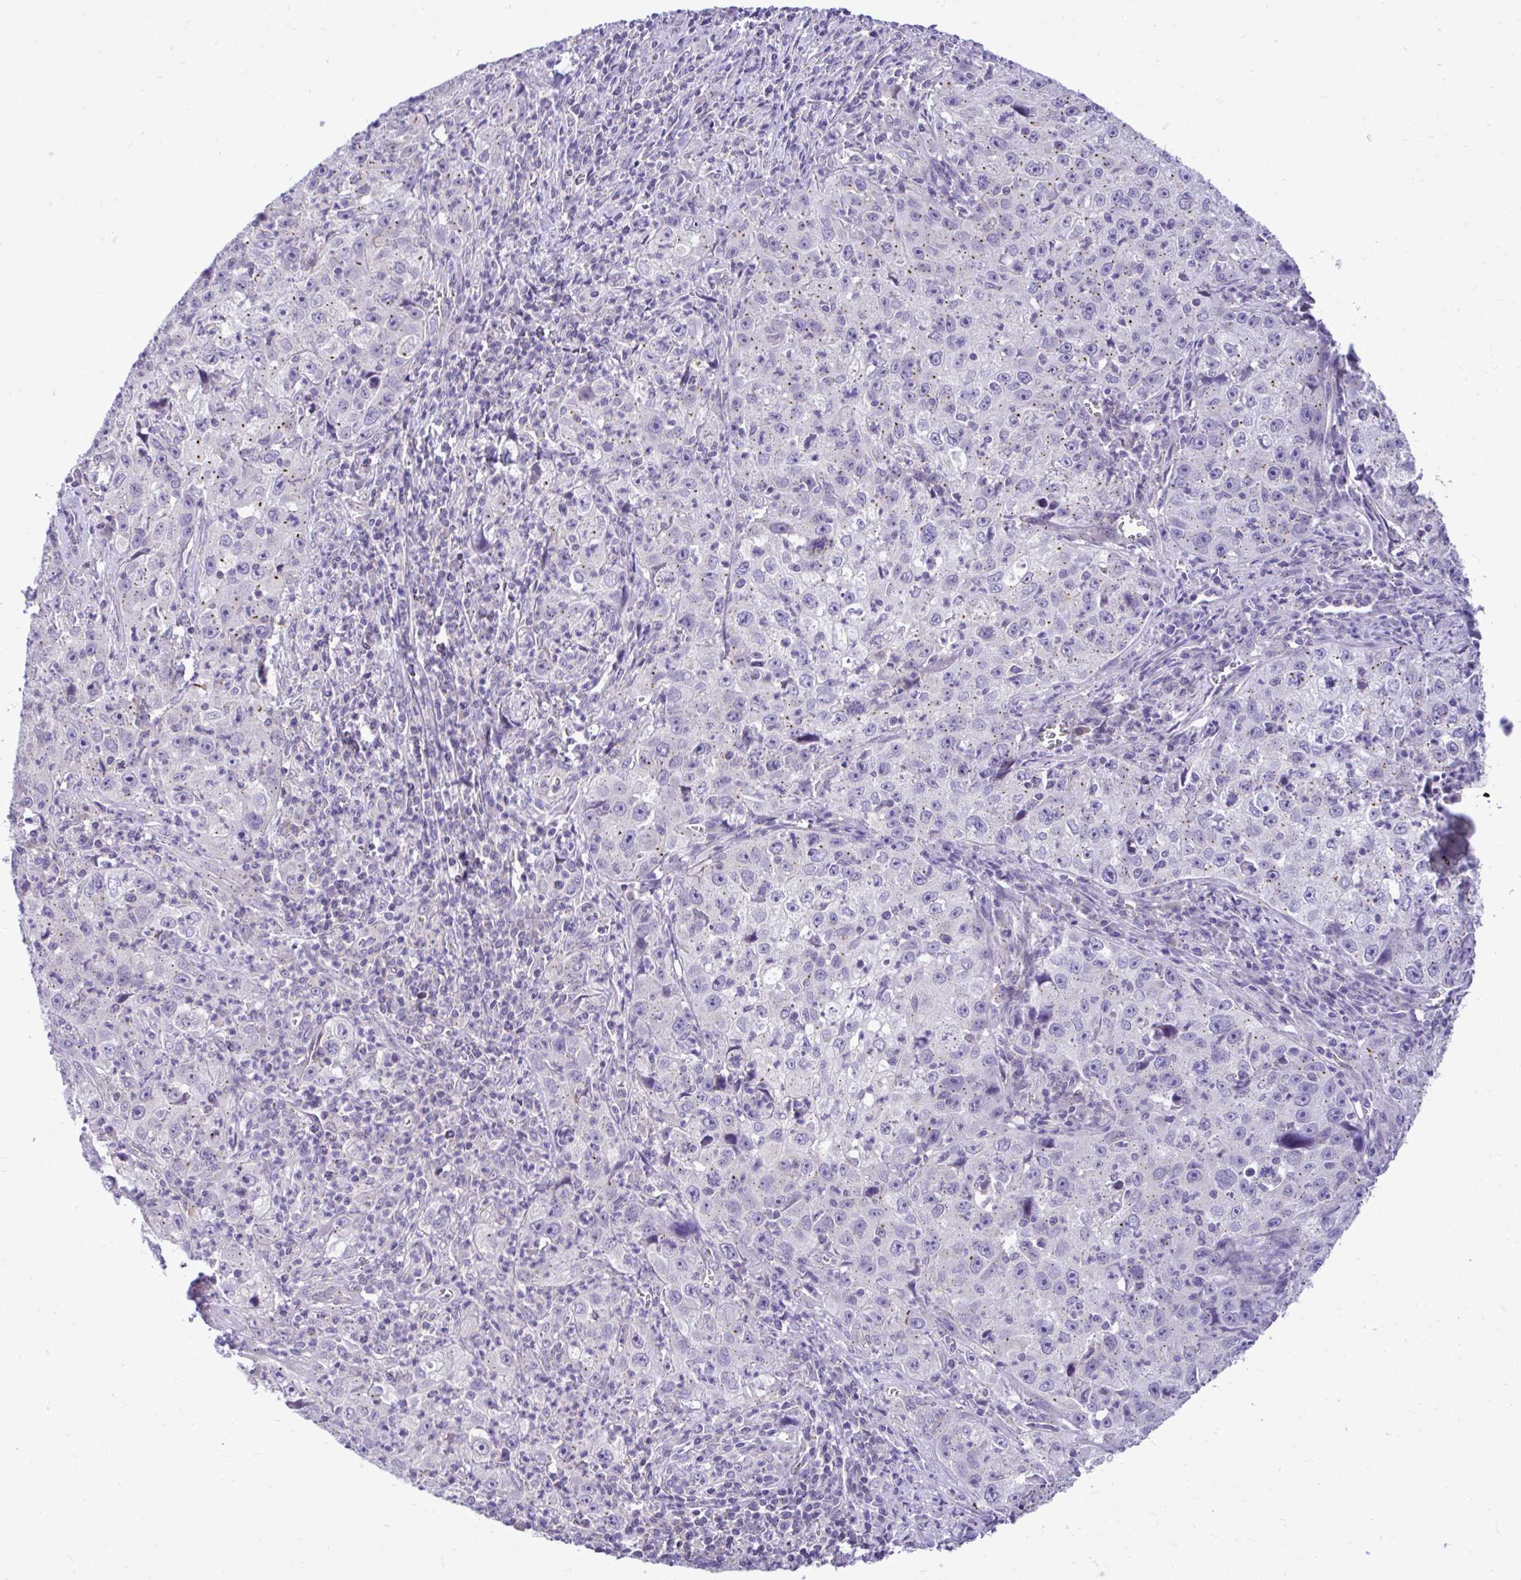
{"staining": {"intensity": "weak", "quantity": "25%-75%", "location": "cytoplasmic/membranous"}, "tissue": "lung cancer", "cell_type": "Tumor cells", "image_type": "cancer", "snomed": [{"axis": "morphology", "description": "Squamous cell carcinoma, NOS"}, {"axis": "topography", "description": "Lung"}], "caption": "A brown stain shows weak cytoplasmic/membranous positivity of a protein in human lung cancer tumor cells.", "gene": "CEACAM18", "patient": {"sex": "male", "age": 71}}